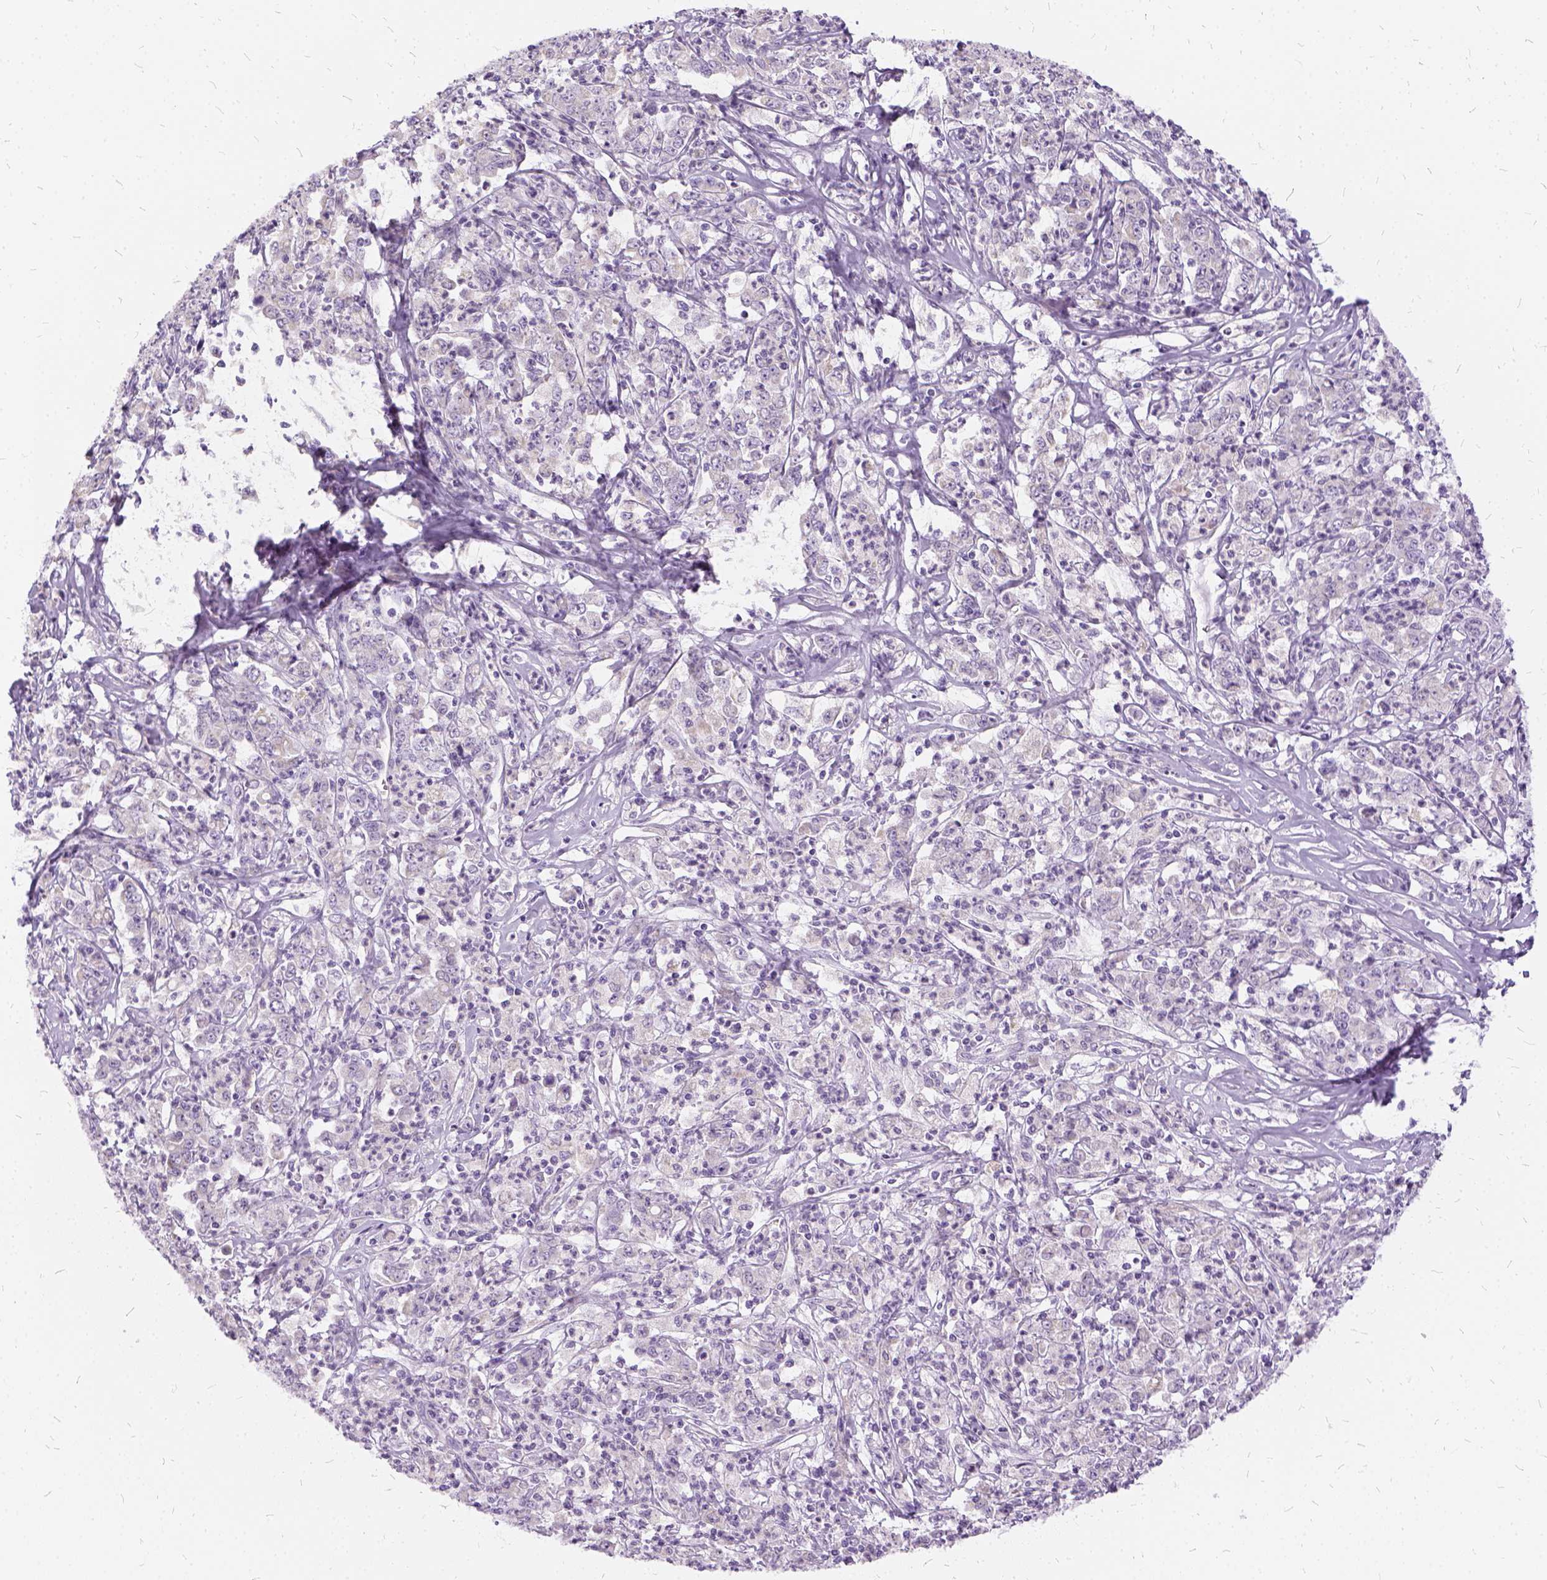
{"staining": {"intensity": "negative", "quantity": "none", "location": "none"}, "tissue": "stomach cancer", "cell_type": "Tumor cells", "image_type": "cancer", "snomed": [{"axis": "morphology", "description": "Adenocarcinoma, NOS"}, {"axis": "topography", "description": "Stomach, lower"}], "caption": "The histopathology image shows no significant staining in tumor cells of stomach cancer (adenocarcinoma). Nuclei are stained in blue.", "gene": "FDX1", "patient": {"sex": "female", "age": 71}}